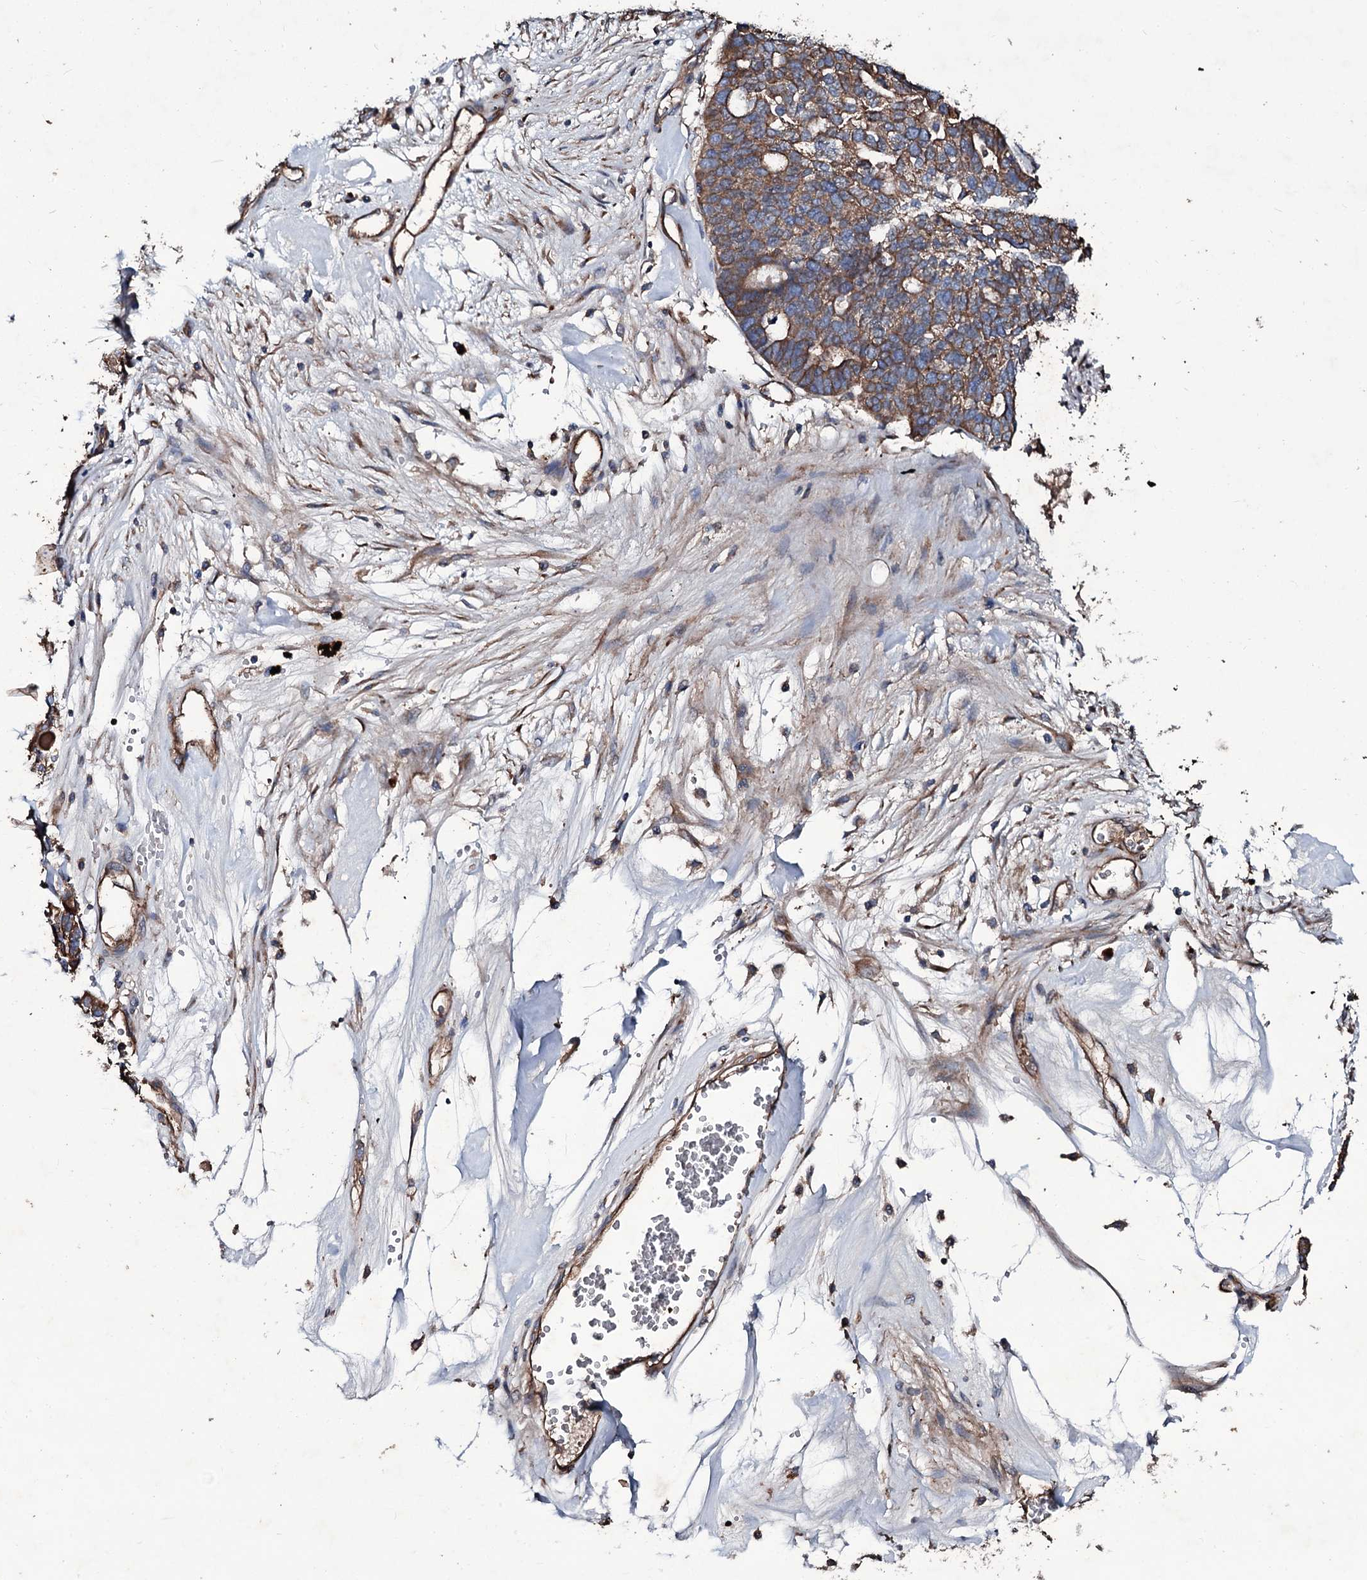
{"staining": {"intensity": "moderate", "quantity": ">75%", "location": "cytoplasmic/membranous"}, "tissue": "ovarian cancer", "cell_type": "Tumor cells", "image_type": "cancer", "snomed": [{"axis": "morphology", "description": "Cystadenocarcinoma, serous, NOS"}, {"axis": "topography", "description": "Ovary"}], "caption": "Serous cystadenocarcinoma (ovarian) stained for a protein (brown) exhibits moderate cytoplasmic/membranous positive positivity in about >75% of tumor cells.", "gene": "DMAC2", "patient": {"sex": "female", "age": 59}}